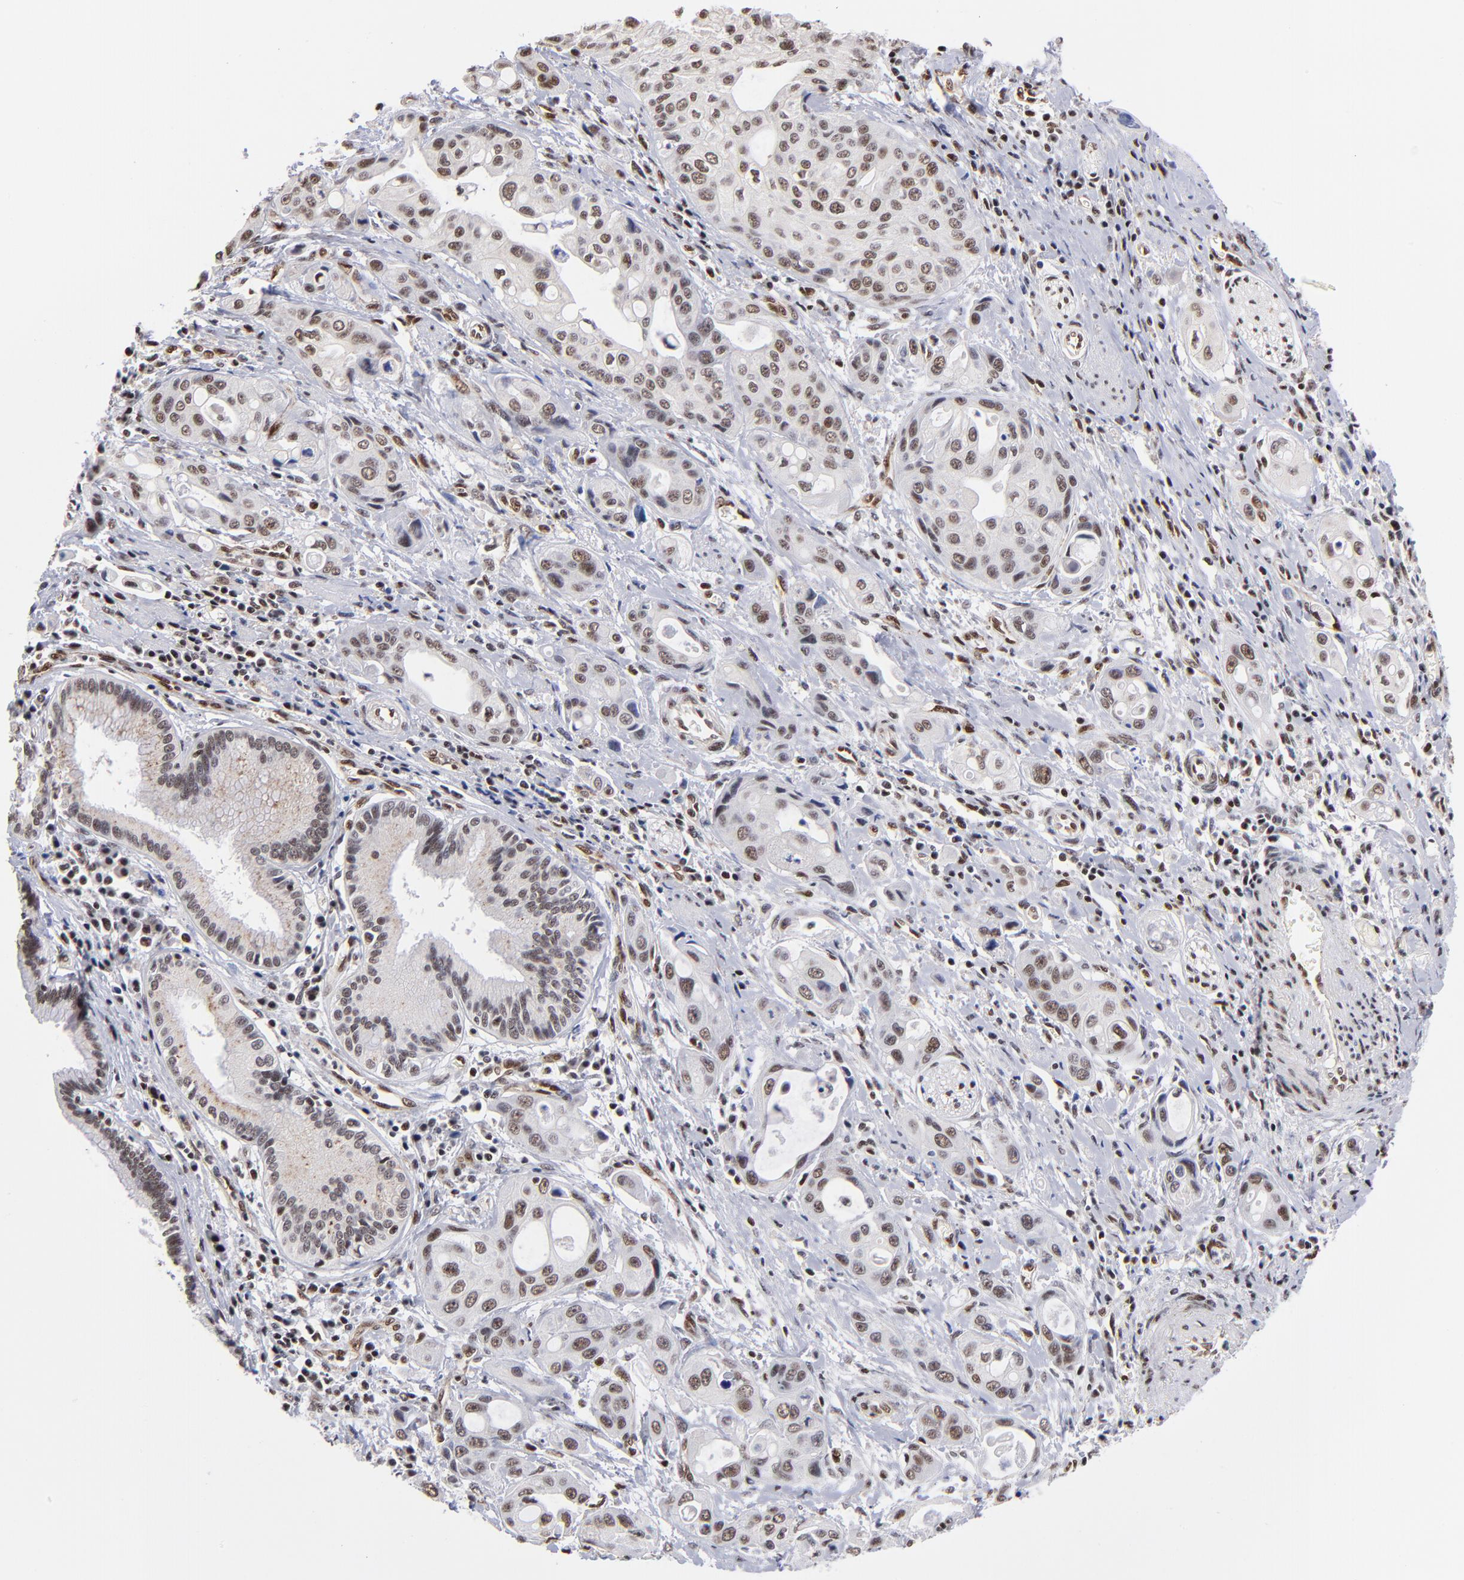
{"staining": {"intensity": "weak", "quantity": "25%-75%", "location": "nuclear"}, "tissue": "pancreatic cancer", "cell_type": "Tumor cells", "image_type": "cancer", "snomed": [{"axis": "morphology", "description": "Adenocarcinoma, NOS"}, {"axis": "topography", "description": "Pancreas"}], "caption": "Brown immunohistochemical staining in human pancreatic adenocarcinoma displays weak nuclear positivity in approximately 25%-75% of tumor cells.", "gene": "GABPA", "patient": {"sex": "female", "age": 60}}